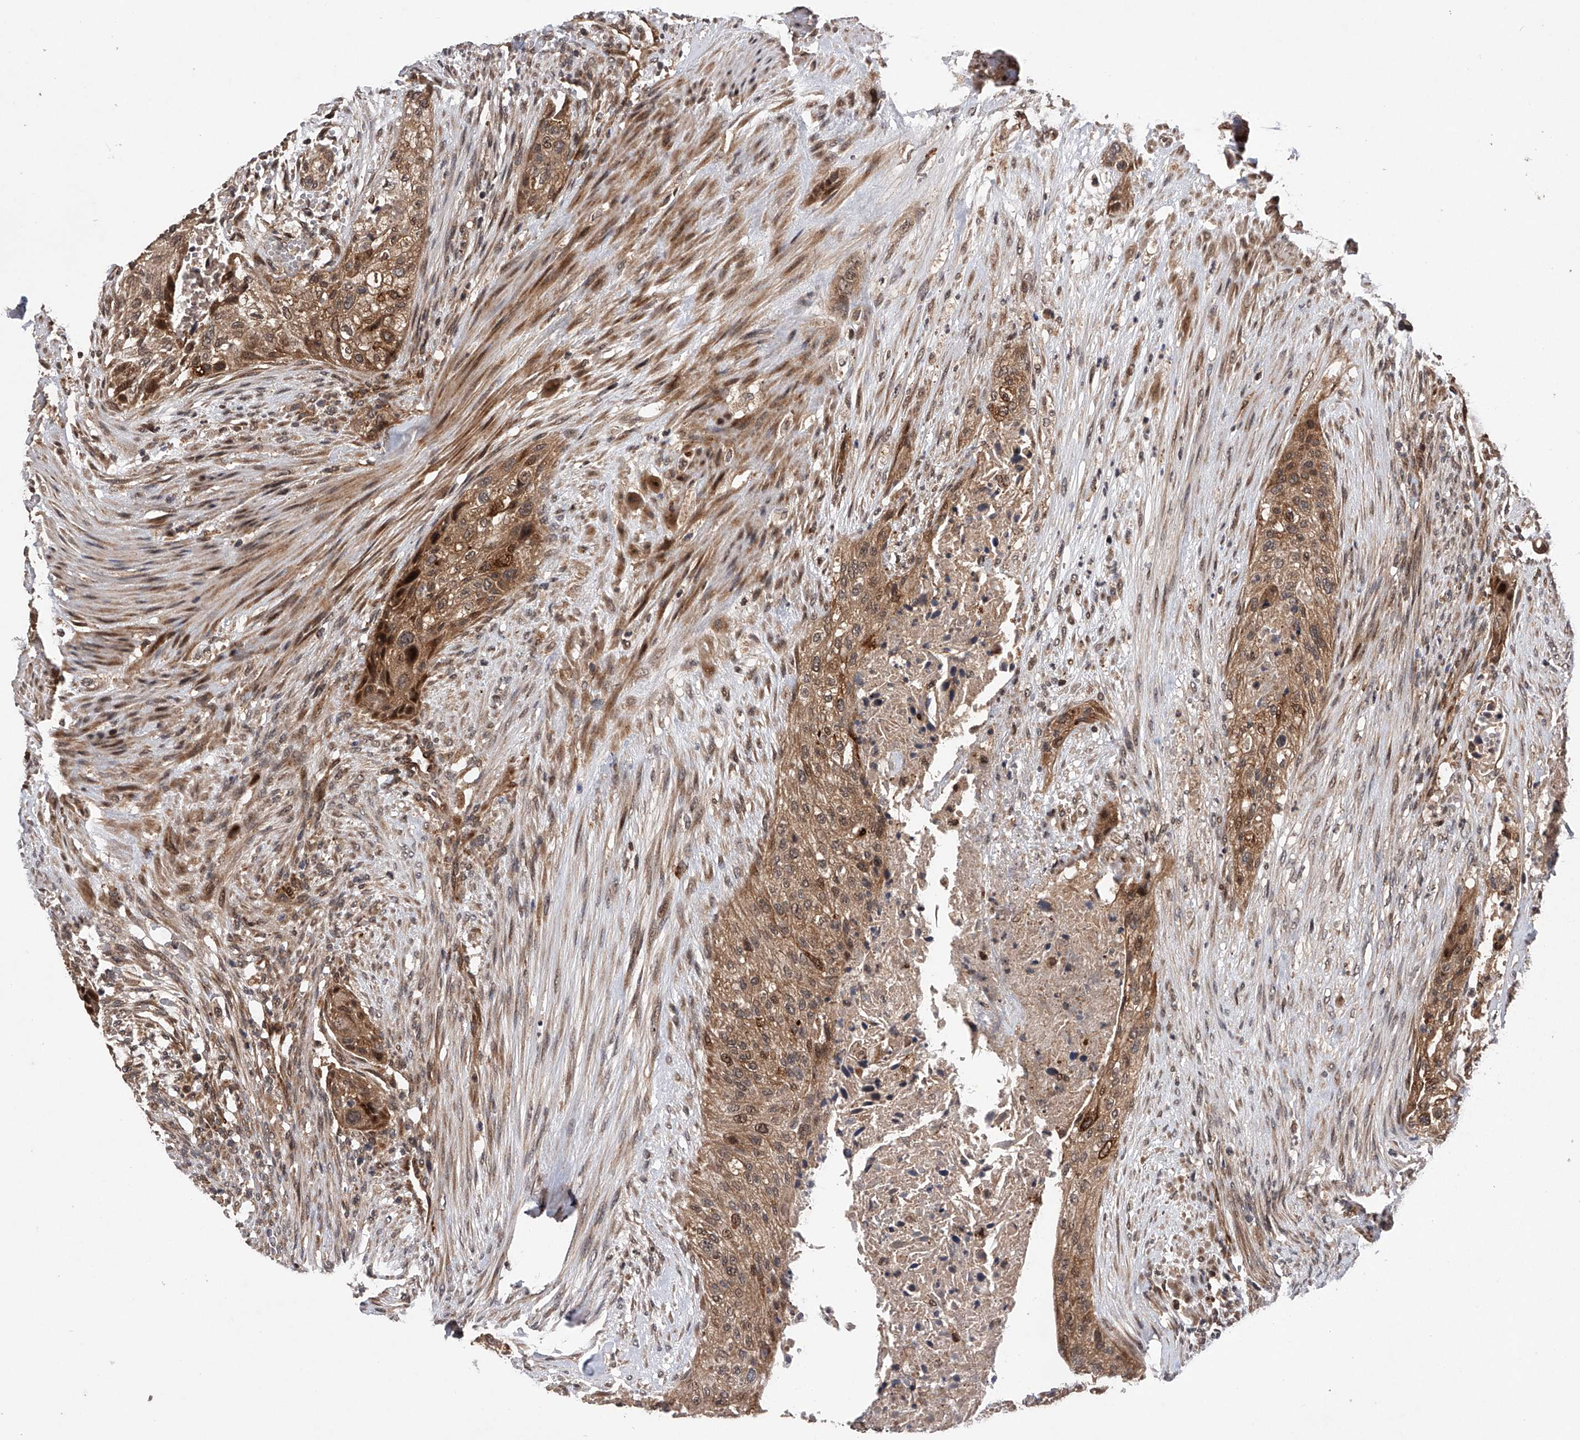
{"staining": {"intensity": "moderate", "quantity": ">75%", "location": "cytoplasmic/membranous,nuclear"}, "tissue": "urothelial cancer", "cell_type": "Tumor cells", "image_type": "cancer", "snomed": [{"axis": "morphology", "description": "Urothelial carcinoma, High grade"}, {"axis": "topography", "description": "Urinary bladder"}], "caption": "Immunohistochemistry (IHC) of human urothelial carcinoma (high-grade) reveals medium levels of moderate cytoplasmic/membranous and nuclear expression in about >75% of tumor cells.", "gene": "MAP3K11", "patient": {"sex": "male", "age": 35}}